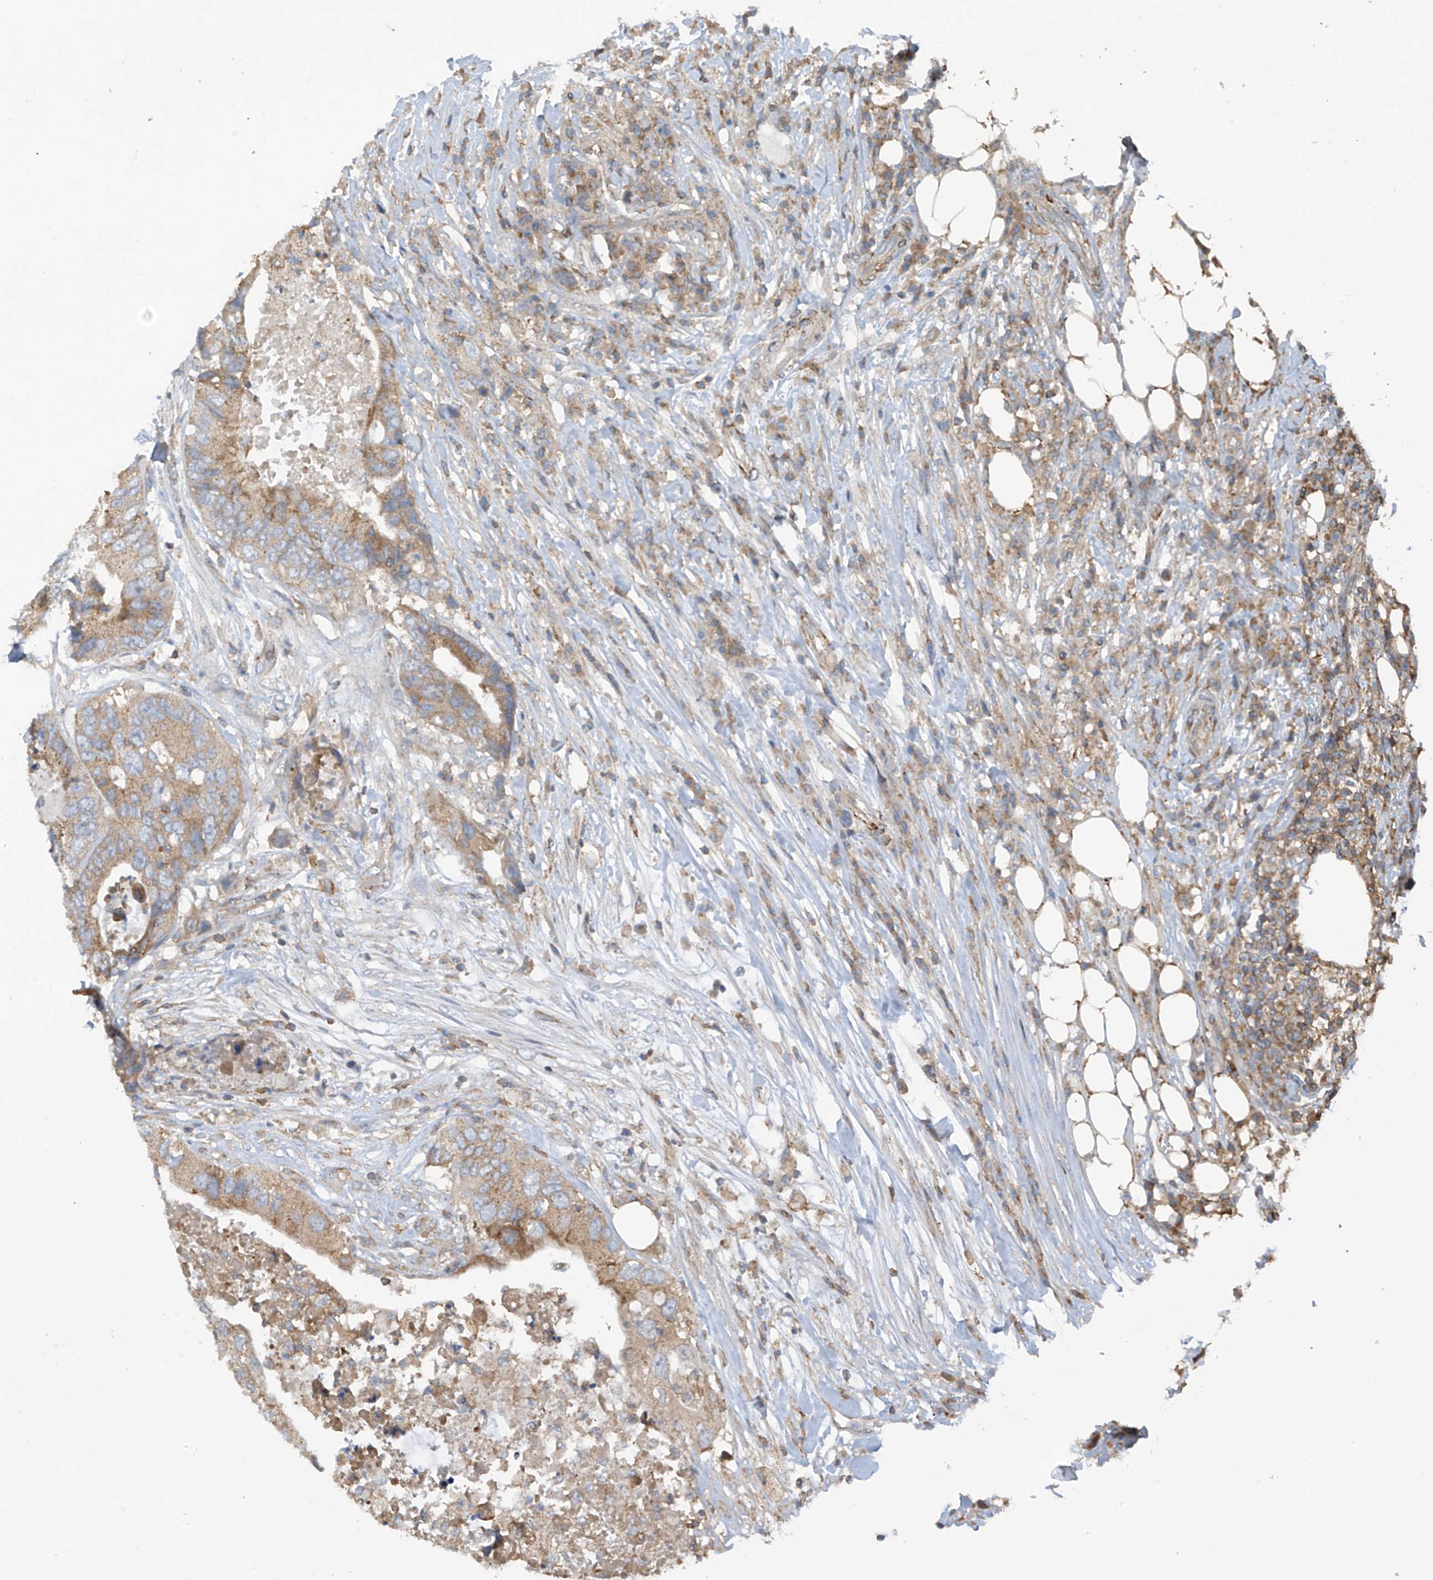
{"staining": {"intensity": "moderate", "quantity": ">75%", "location": "cytoplasmic/membranous"}, "tissue": "colorectal cancer", "cell_type": "Tumor cells", "image_type": "cancer", "snomed": [{"axis": "morphology", "description": "Adenocarcinoma, NOS"}, {"axis": "topography", "description": "Colon"}], "caption": "Immunohistochemical staining of colorectal cancer (adenocarcinoma) displays medium levels of moderate cytoplasmic/membranous expression in approximately >75% of tumor cells.", "gene": "COX10", "patient": {"sex": "male", "age": 71}}